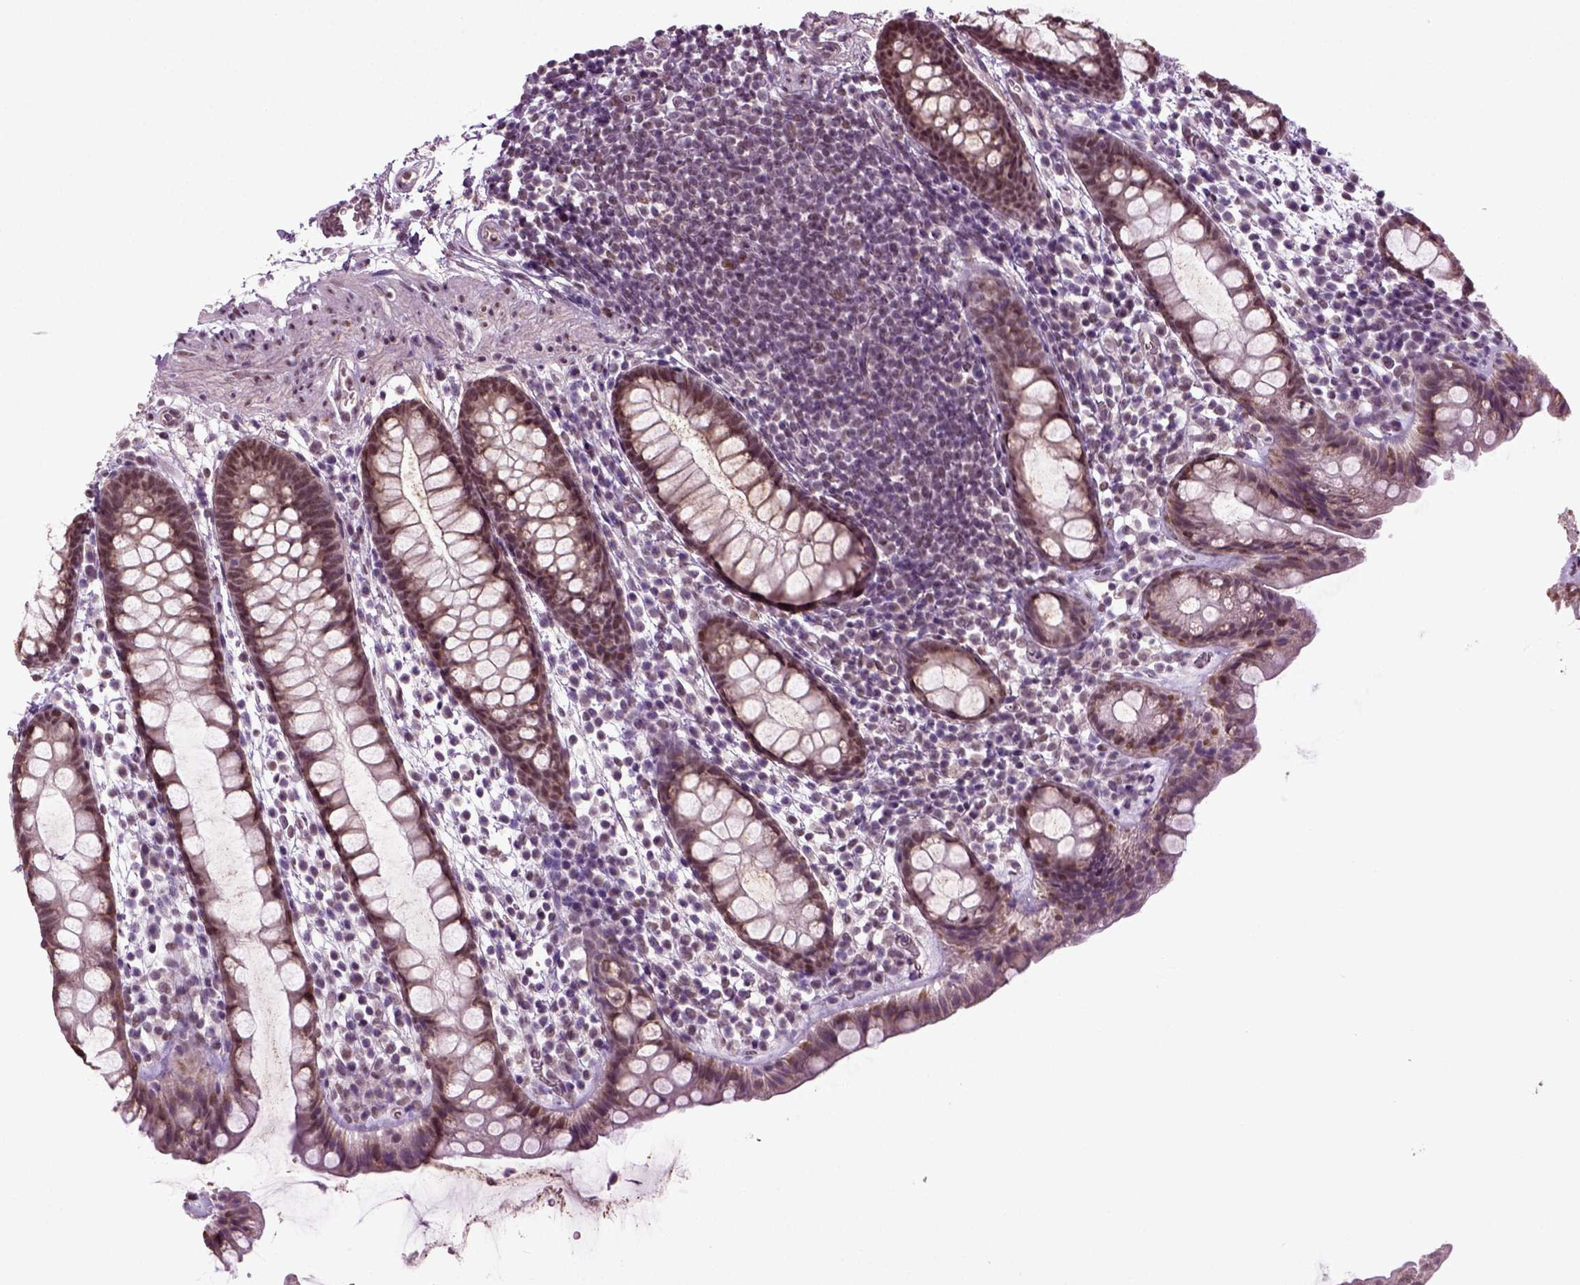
{"staining": {"intensity": "moderate", "quantity": "<25%", "location": "cytoplasmic/membranous,nuclear"}, "tissue": "rectum", "cell_type": "Glandular cells", "image_type": "normal", "snomed": [{"axis": "morphology", "description": "Normal tissue, NOS"}, {"axis": "topography", "description": "Rectum"}], "caption": "Glandular cells exhibit low levels of moderate cytoplasmic/membranous,nuclear expression in about <25% of cells in normal rectum. The staining is performed using DAB (3,3'-diaminobenzidine) brown chromogen to label protein expression. The nuclei are counter-stained blue using hematoxylin.", "gene": "RCOR3", "patient": {"sex": "male", "age": 57}}